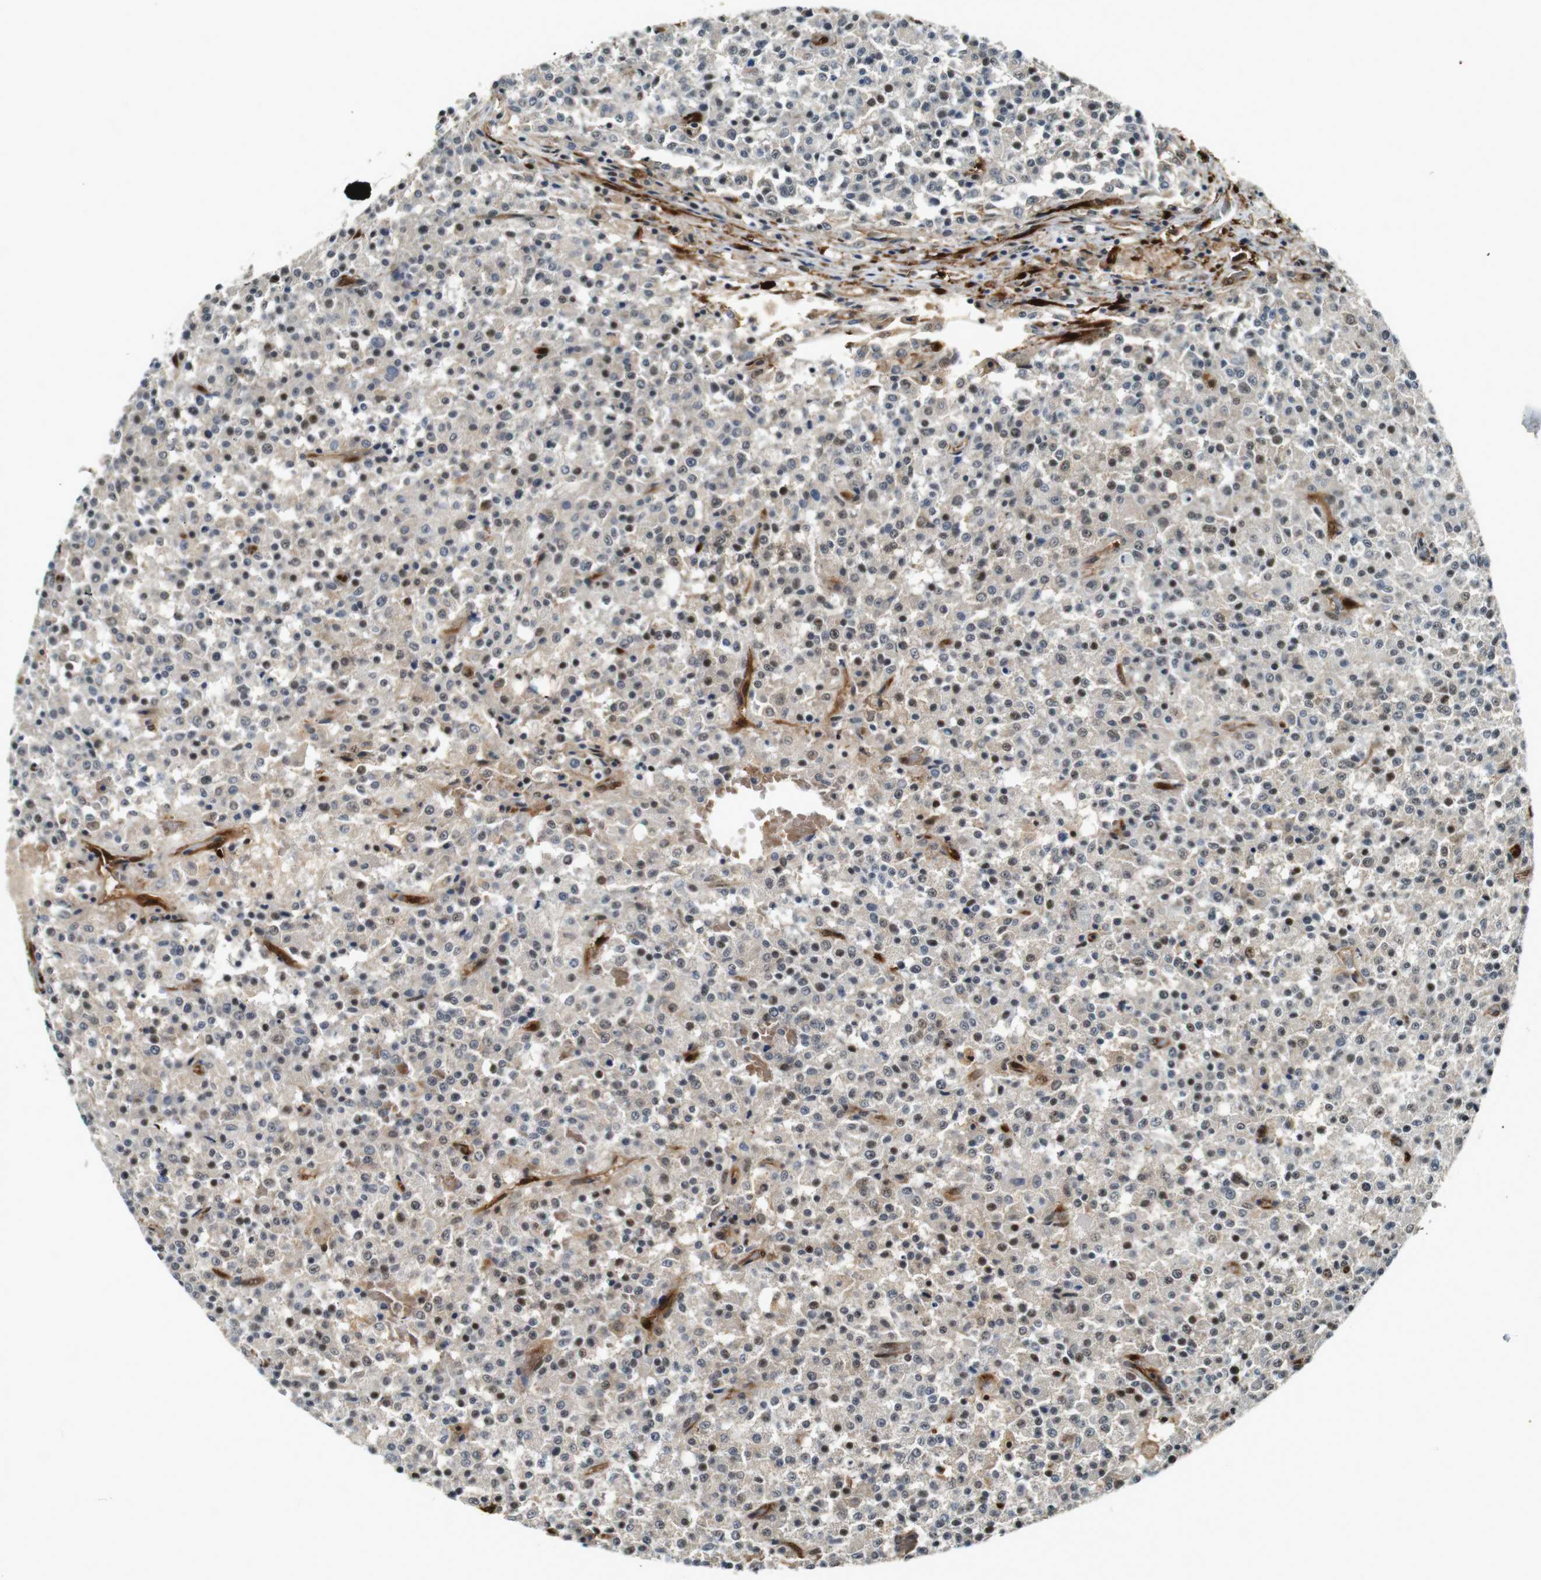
{"staining": {"intensity": "weak", "quantity": "25%-75%", "location": "nuclear"}, "tissue": "testis cancer", "cell_type": "Tumor cells", "image_type": "cancer", "snomed": [{"axis": "morphology", "description": "Seminoma, NOS"}, {"axis": "topography", "description": "Testis"}], "caption": "This is an image of immunohistochemistry (IHC) staining of testis cancer (seminoma), which shows weak staining in the nuclear of tumor cells.", "gene": "LXN", "patient": {"sex": "male", "age": 59}}